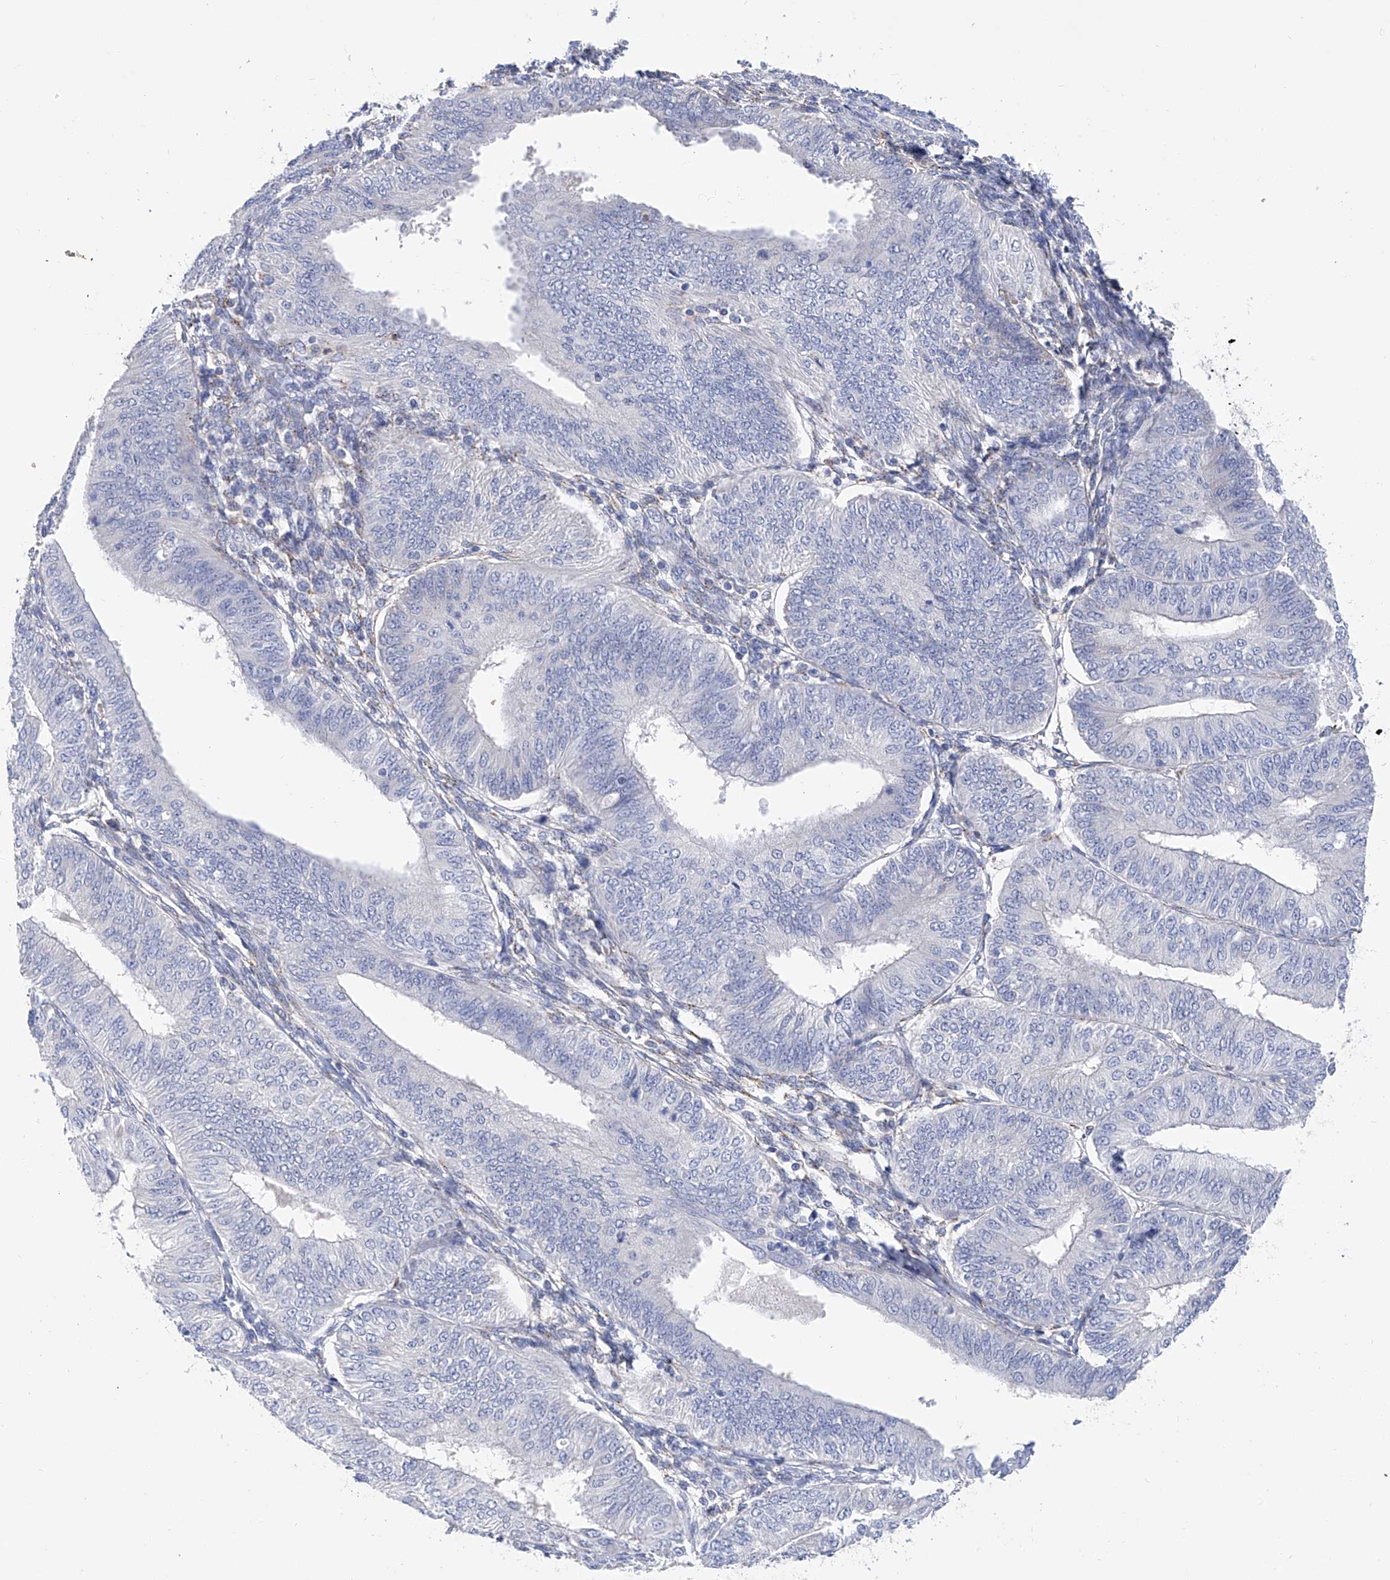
{"staining": {"intensity": "negative", "quantity": "none", "location": "none"}, "tissue": "endometrial cancer", "cell_type": "Tumor cells", "image_type": "cancer", "snomed": [{"axis": "morphology", "description": "Adenocarcinoma, NOS"}, {"axis": "topography", "description": "Endometrium"}], "caption": "There is no significant positivity in tumor cells of endometrial adenocarcinoma.", "gene": "PHF20", "patient": {"sex": "female", "age": 58}}